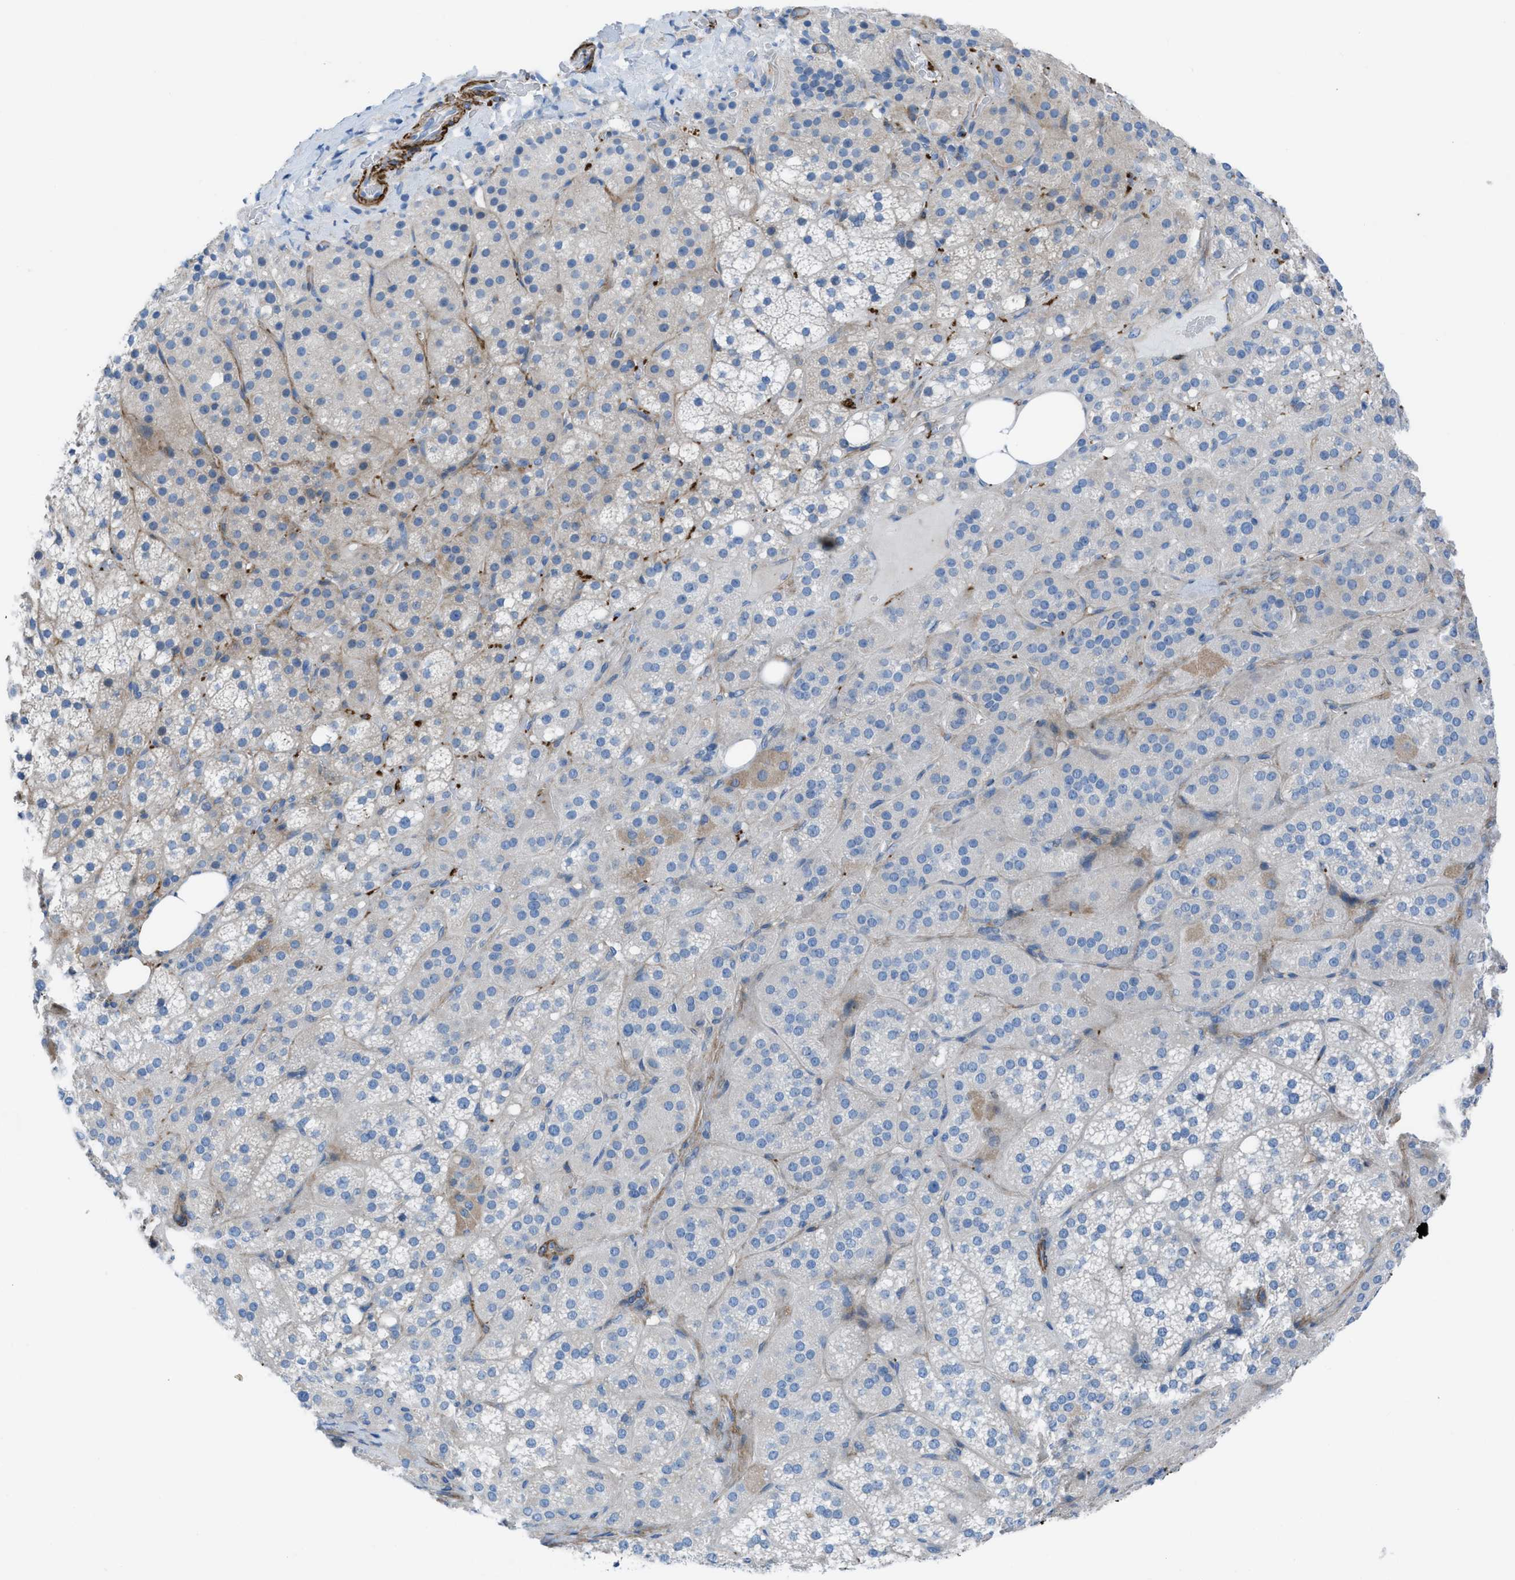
{"staining": {"intensity": "weak", "quantity": "<25%", "location": "cytoplasmic/membranous"}, "tissue": "adrenal gland", "cell_type": "Glandular cells", "image_type": "normal", "snomed": [{"axis": "morphology", "description": "Normal tissue, NOS"}, {"axis": "topography", "description": "Adrenal gland"}], "caption": "Immunohistochemistry of normal adrenal gland displays no positivity in glandular cells. The staining is performed using DAB brown chromogen with nuclei counter-stained in using hematoxylin.", "gene": "KCNH7", "patient": {"sex": "female", "age": 59}}